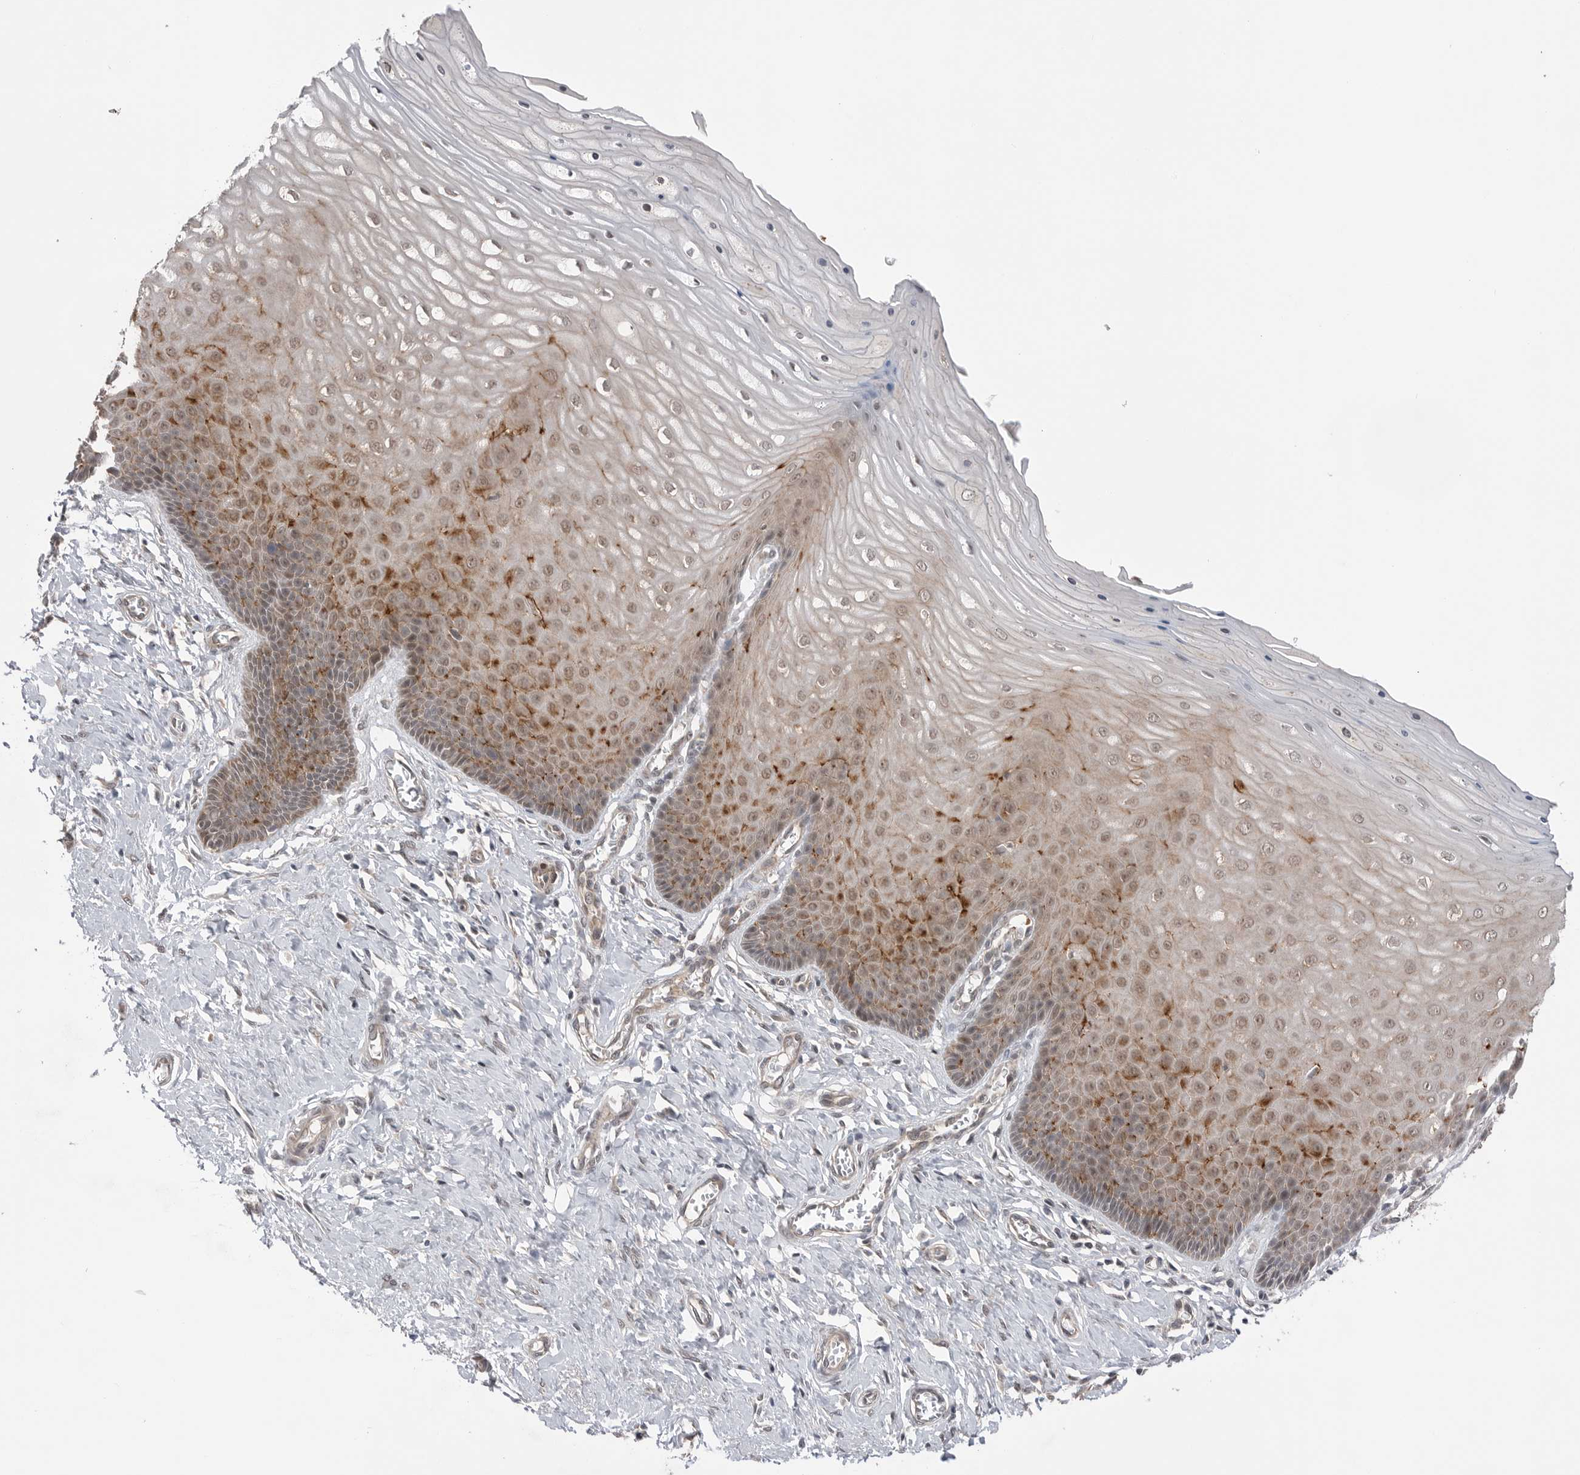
{"staining": {"intensity": "moderate", "quantity": "25%-75%", "location": "cytoplasmic/membranous,nuclear"}, "tissue": "cervix", "cell_type": "Squamous epithelial cells", "image_type": "normal", "snomed": [{"axis": "morphology", "description": "Normal tissue, NOS"}, {"axis": "topography", "description": "Cervix"}], "caption": "Immunohistochemical staining of normal human cervix displays moderate cytoplasmic/membranous,nuclear protein staining in about 25%-75% of squamous epithelial cells. (Brightfield microscopy of DAB IHC at high magnification).", "gene": "NTAQ1", "patient": {"sex": "female", "age": 55}}